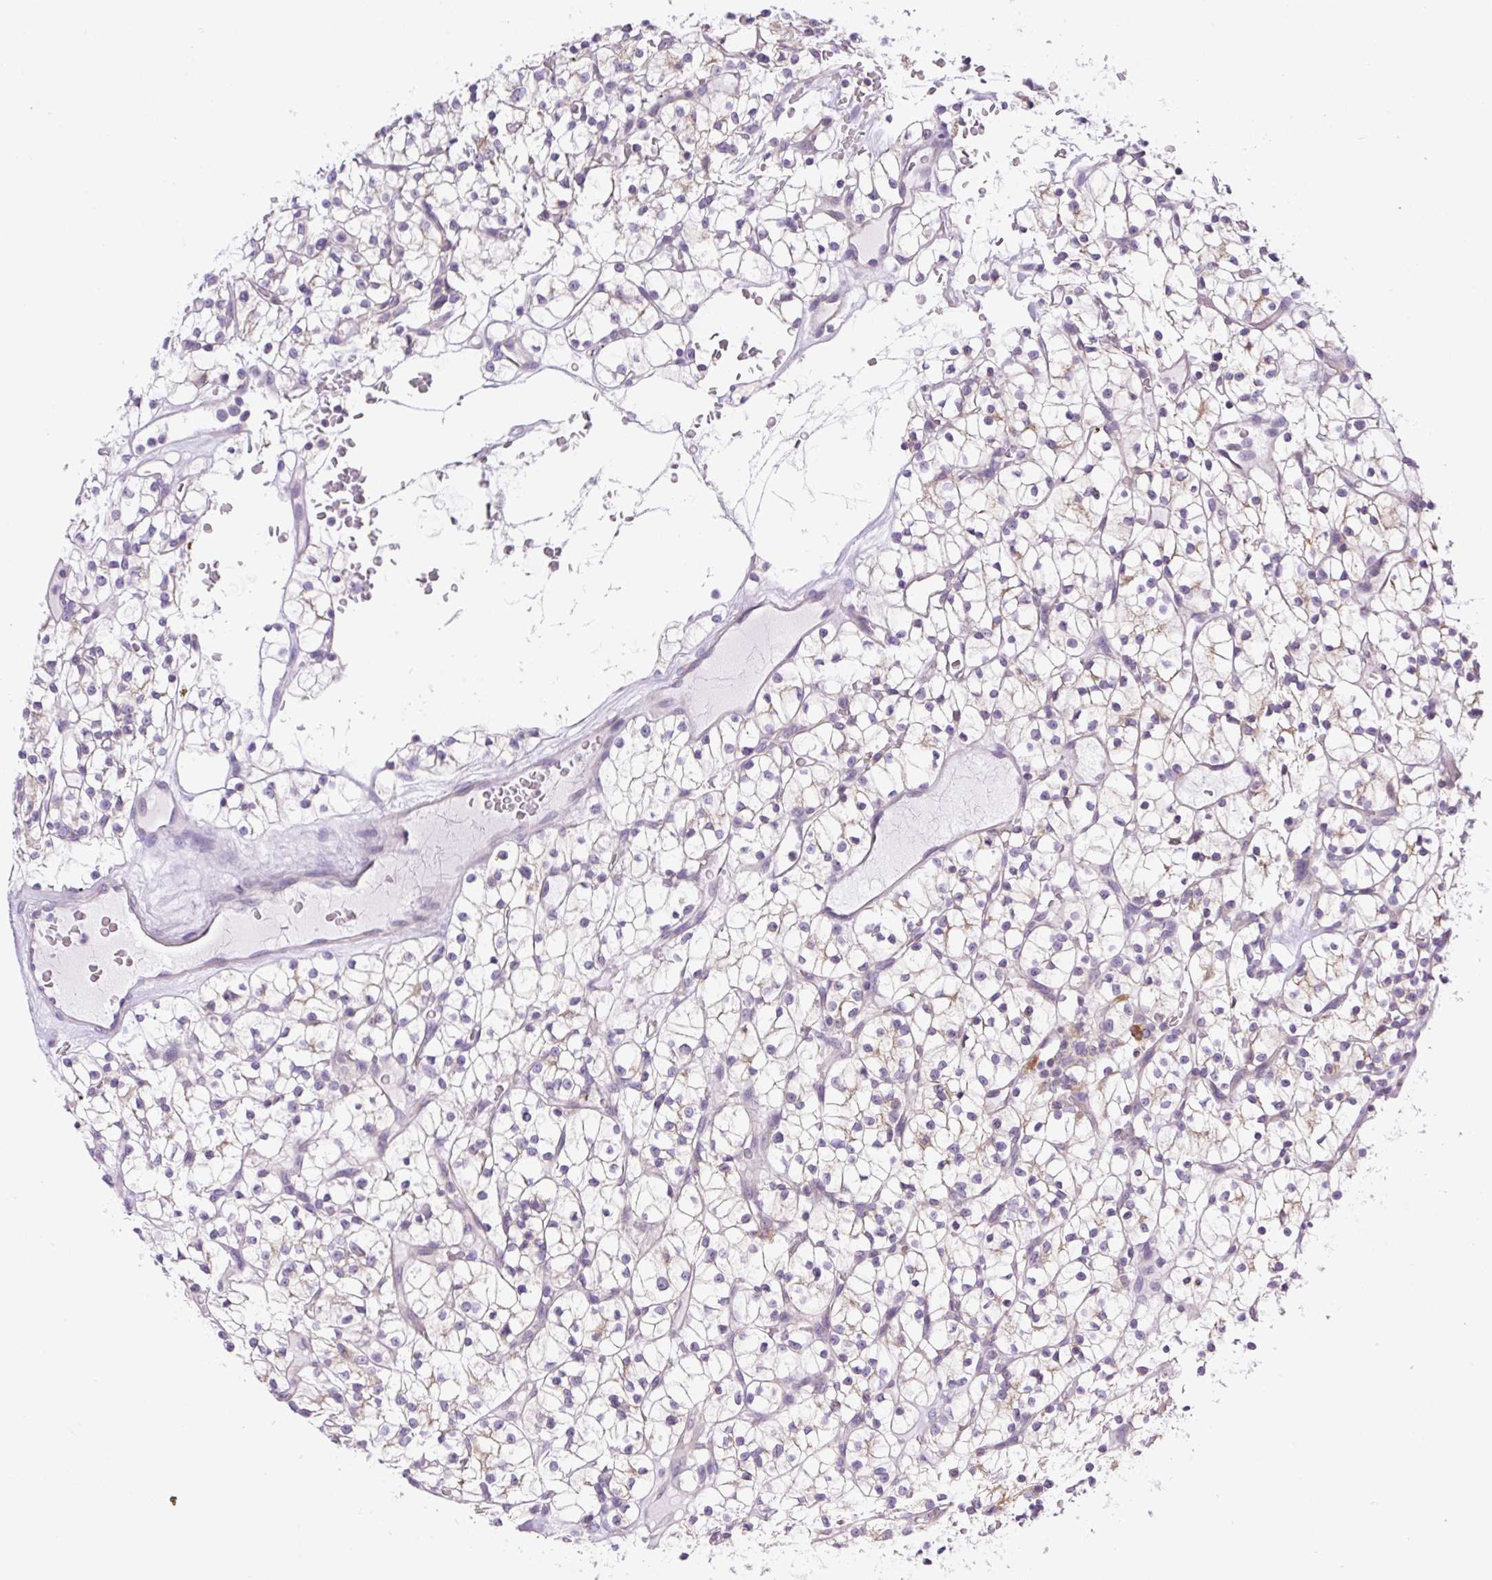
{"staining": {"intensity": "weak", "quantity": "25%-75%", "location": "cytoplasmic/membranous"}, "tissue": "renal cancer", "cell_type": "Tumor cells", "image_type": "cancer", "snomed": [{"axis": "morphology", "description": "Adenocarcinoma, NOS"}, {"axis": "topography", "description": "Kidney"}], "caption": "This image demonstrates immunohistochemistry (IHC) staining of human renal cancer (adenocarcinoma), with low weak cytoplasmic/membranous expression in approximately 25%-75% of tumor cells.", "gene": "CAMK2B", "patient": {"sex": "female", "age": 64}}